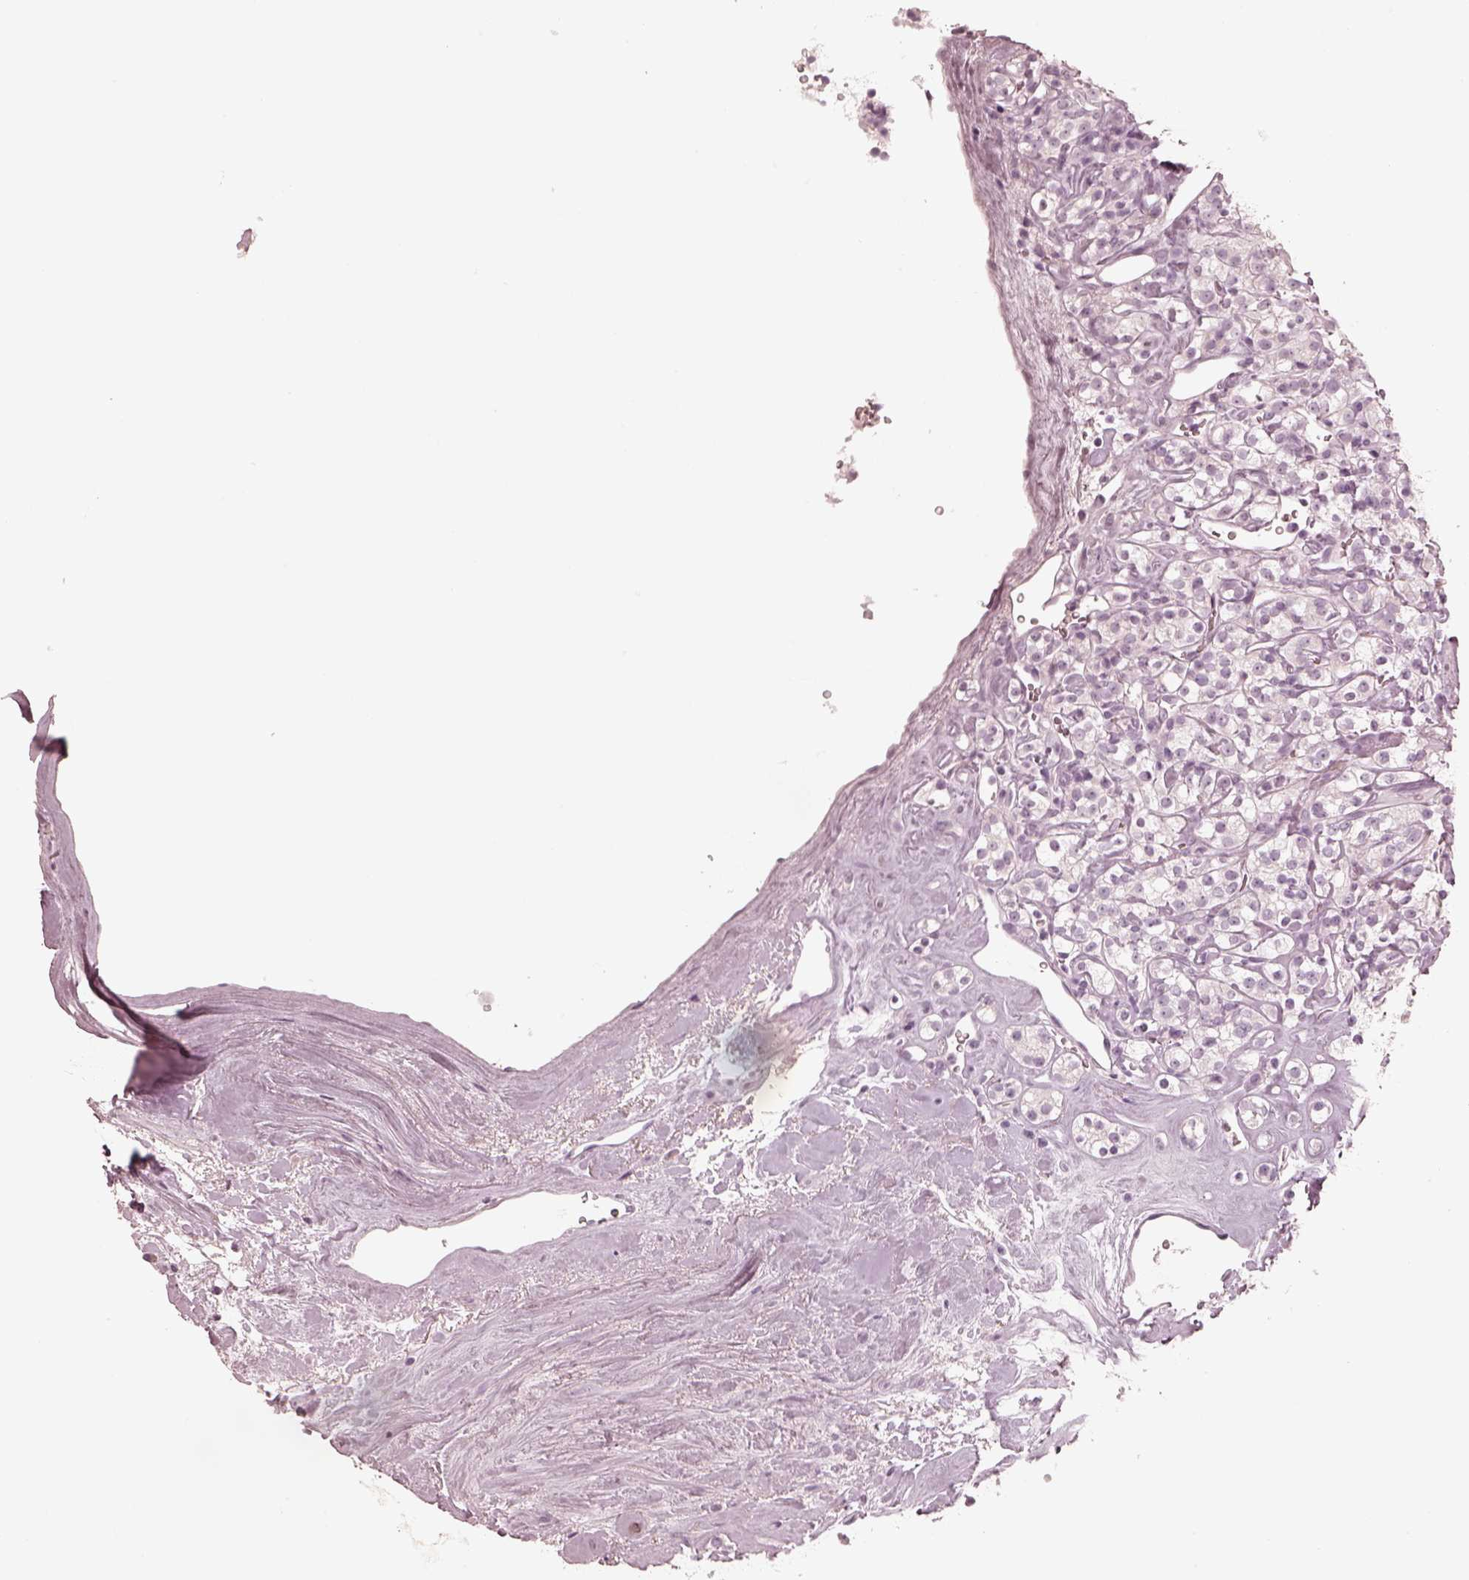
{"staining": {"intensity": "negative", "quantity": "none", "location": "none"}, "tissue": "renal cancer", "cell_type": "Tumor cells", "image_type": "cancer", "snomed": [{"axis": "morphology", "description": "Adenocarcinoma, NOS"}, {"axis": "topography", "description": "Kidney"}], "caption": "Micrograph shows no significant protein positivity in tumor cells of adenocarcinoma (renal). (DAB immunohistochemistry, high magnification).", "gene": "CALR3", "patient": {"sex": "male", "age": 77}}